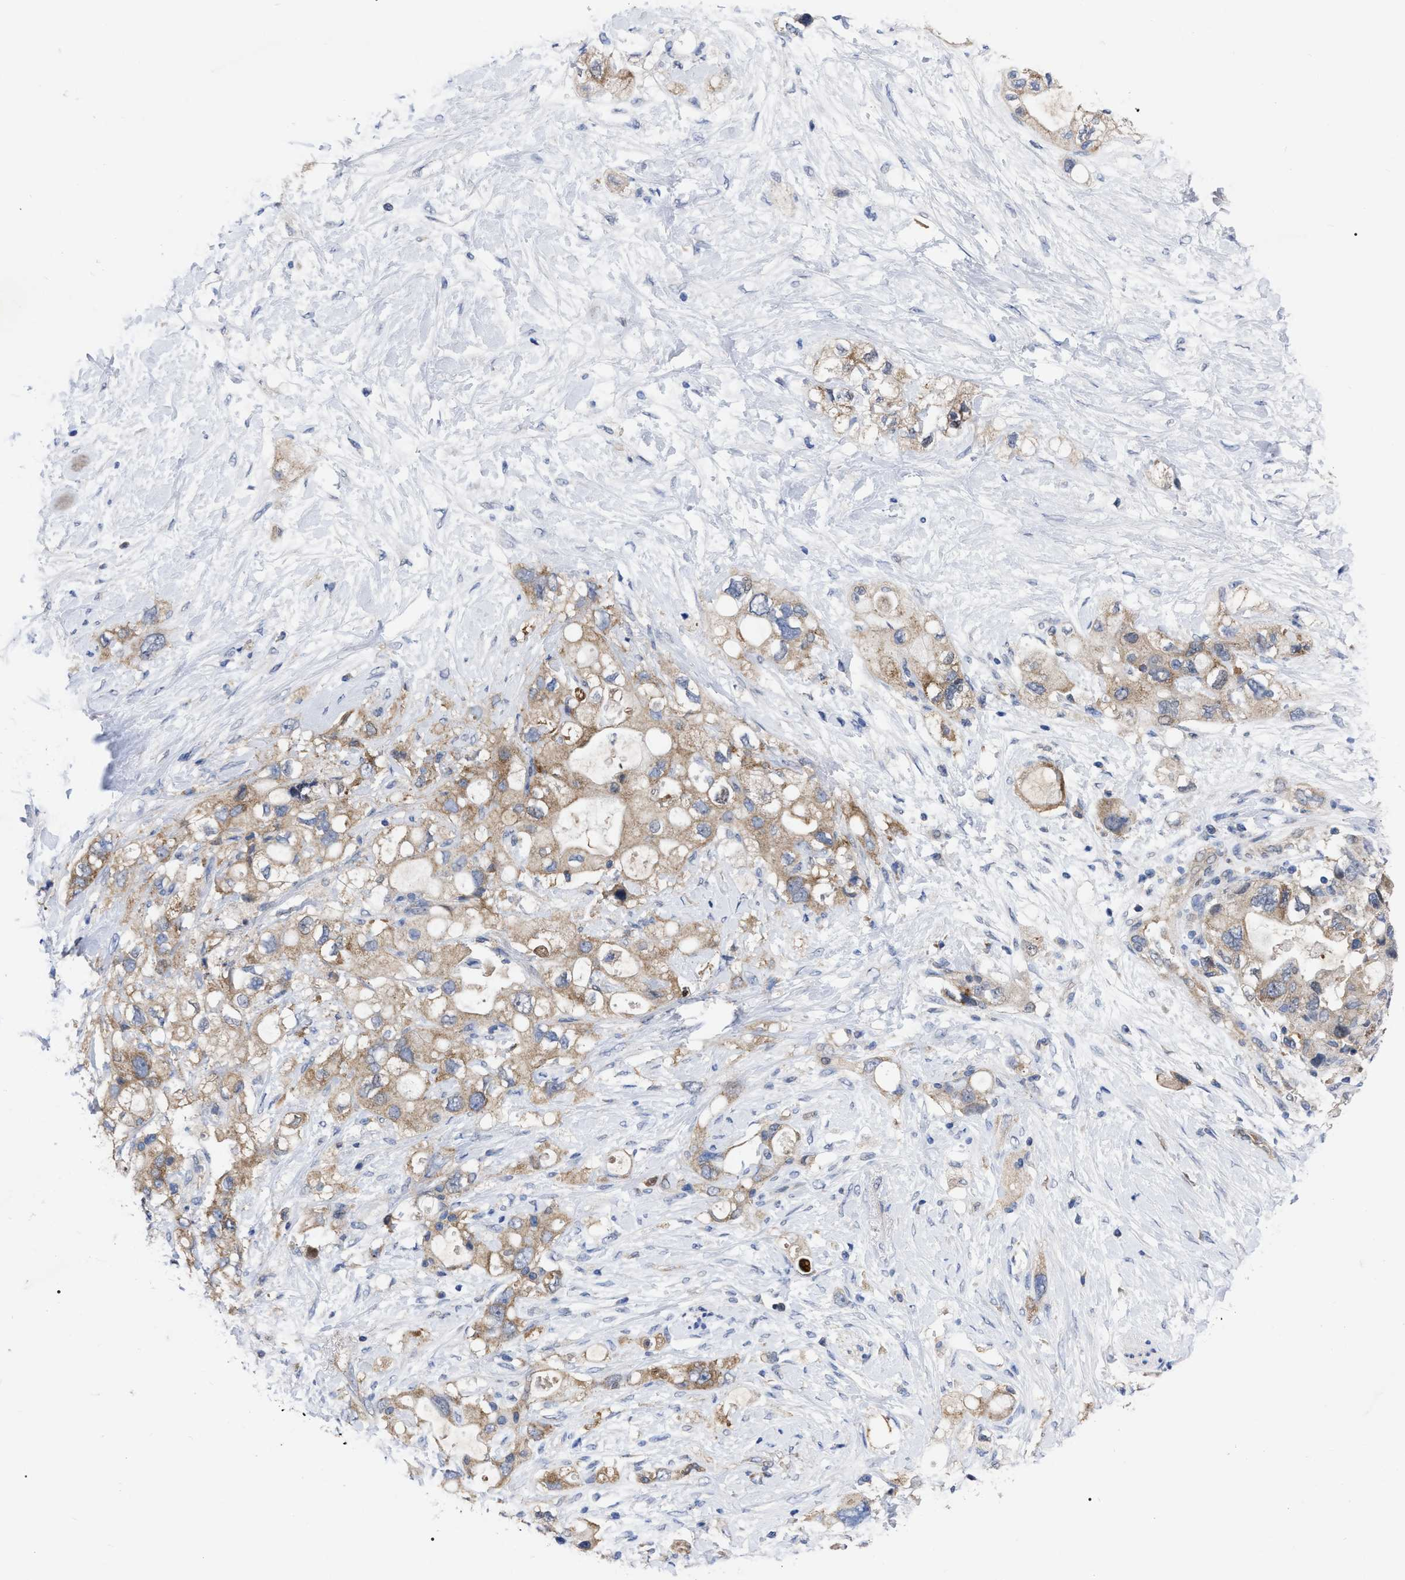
{"staining": {"intensity": "weak", "quantity": "25%-75%", "location": "cytoplasmic/membranous"}, "tissue": "pancreatic cancer", "cell_type": "Tumor cells", "image_type": "cancer", "snomed": [{"axis": "morphology", "description": "Adenocarcinoma, NOS"}, {"axis": "topography", "description": "Pancreas"}], "caption": "Tumor cells display low levels of weak cytoplasmic/membranous positivity in approximately 25%-75% of cells in human adenocarcinoma (pancreatic). (Brightfield microscopy of DAB IHC at high magnification).", "gene": "TCP1", "patient": {"sex": "female", "age": 56}}